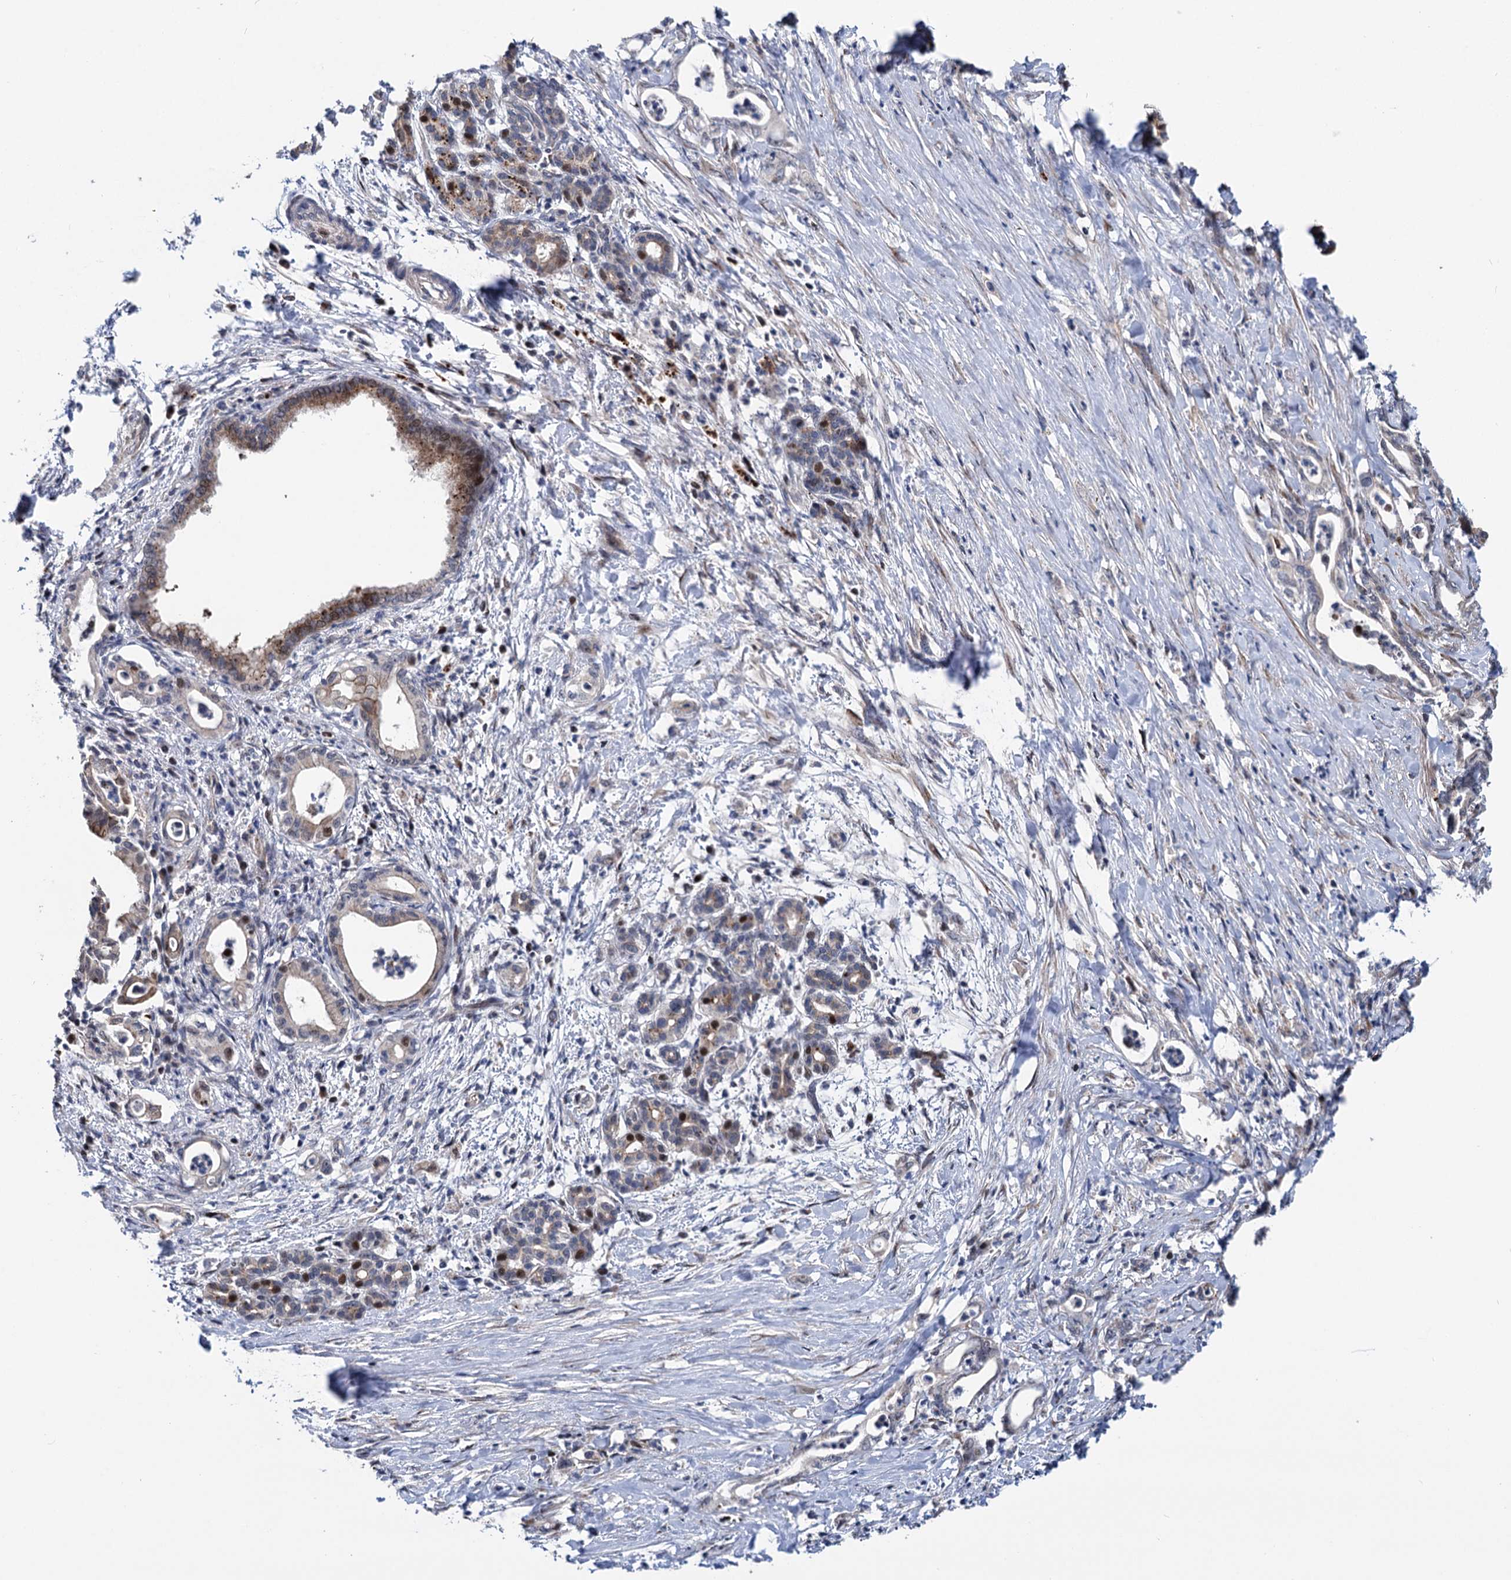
{"staining": {"intensity": "moderate", "quantity": "<25%", "location": "cytoplasmic/membranous,nuclear"}, "tissue": "pancreatic cancer", "cell_type": "Tumor cells", "image_type": "cancer", "snomed": [{"axis": "morphology", "description": "Adenocarcinoma, NOS"}, {"axis": "topography", "description": "Pancreas"}], "caption": "Adenocarcinoma (pancreatic) stained with a protein marker reveals moderate staining in tumor cells.", "gene": "UBR1", "patient": {"sex": "female", "age": 55}}